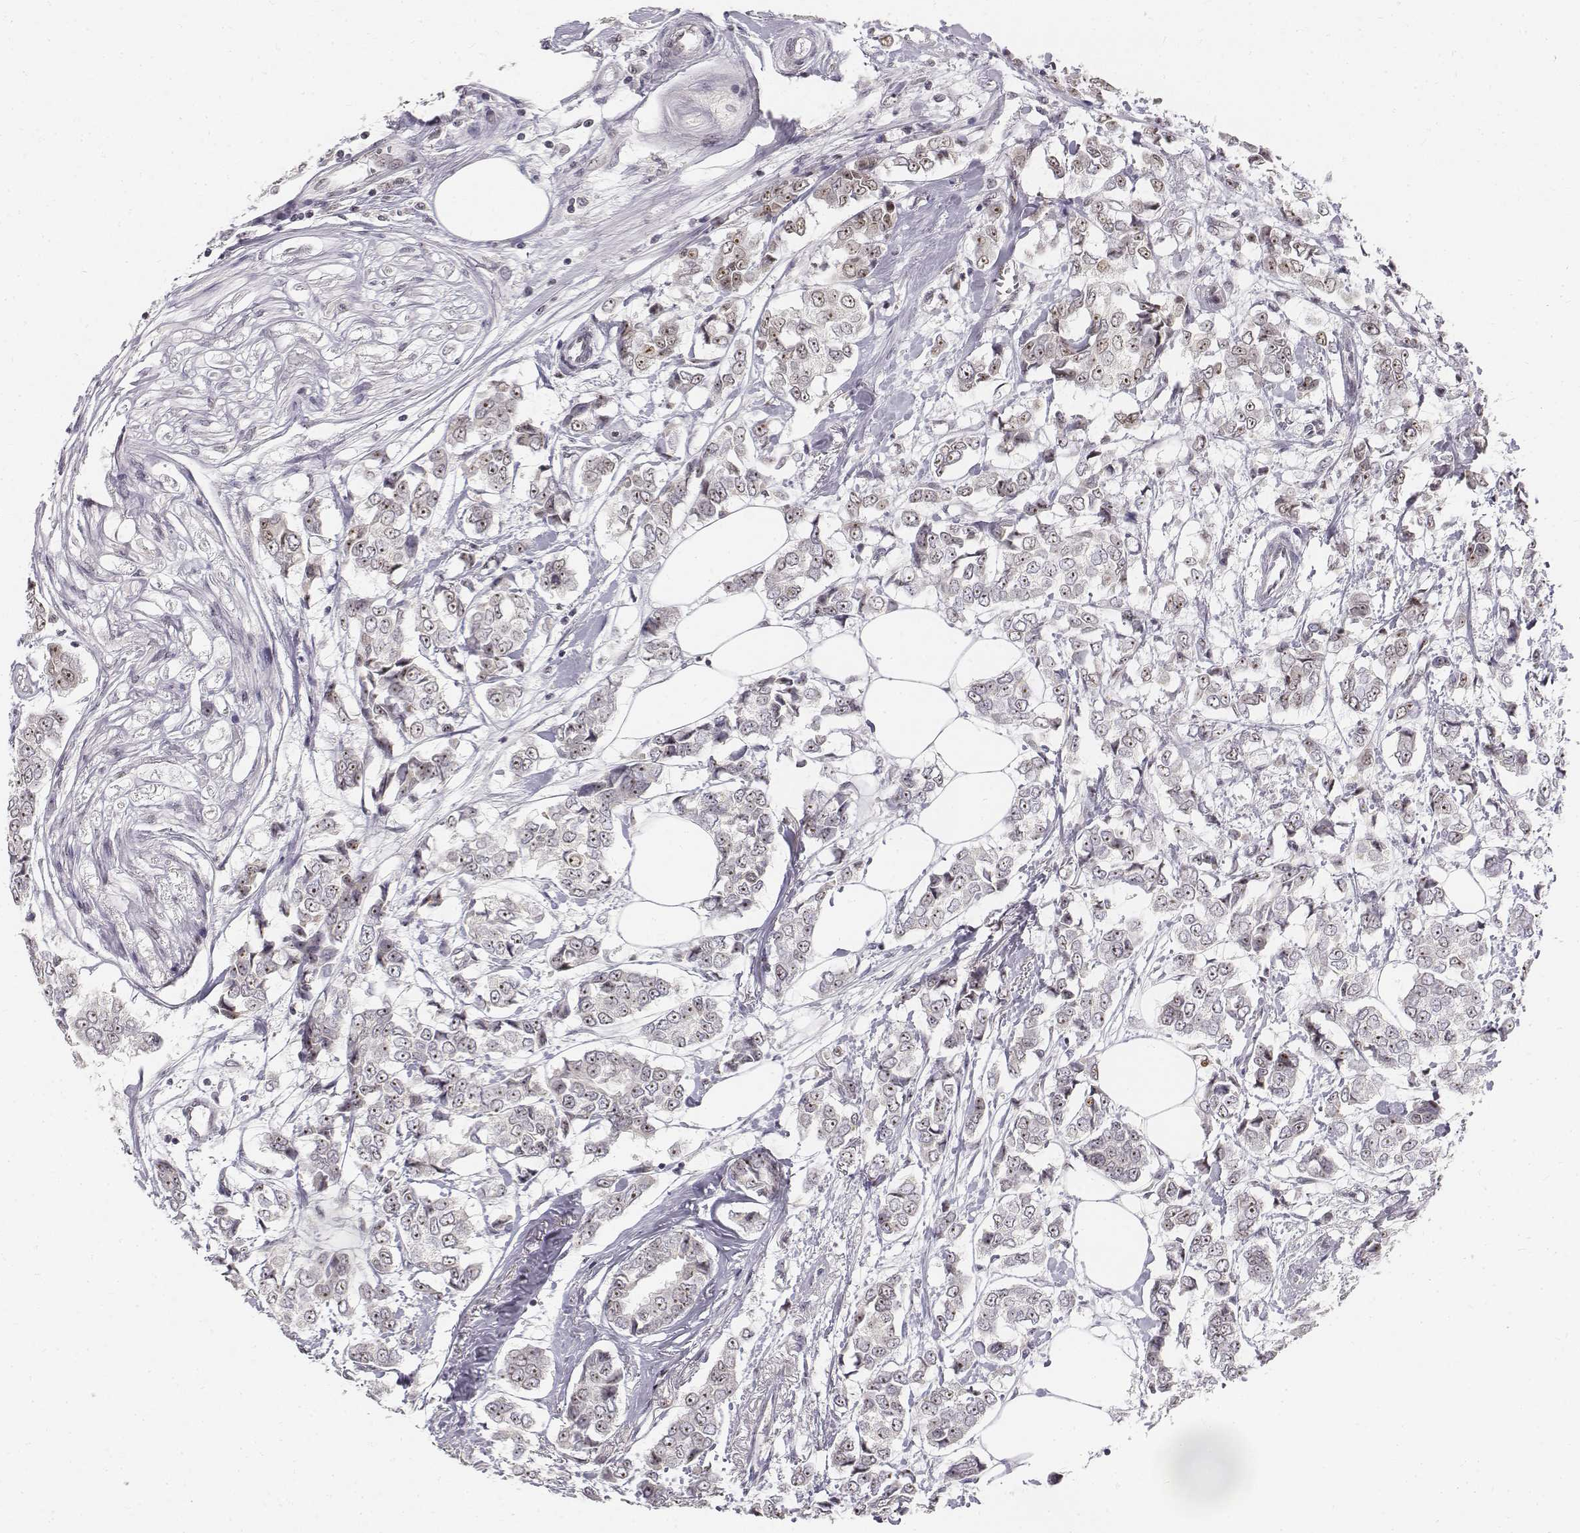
{"staining": {"intensity": "negative", "quantity": "none", "location": "none"}, "tissue": "breast cancer", "cell_type": "Tumor cells", "image_type": "cancer", "snomed": [{"axis": "morphology", "description": "Duct carcinoma"}, {"axis": "topography", "description": "Breast"}], "caption": "Immunohistochemical staining of human intraductal carcinoma (breast) displays no significant positivity in tumor cells.", "gene": "PHF6", "patient": {"sex": "female", "age": 94}}